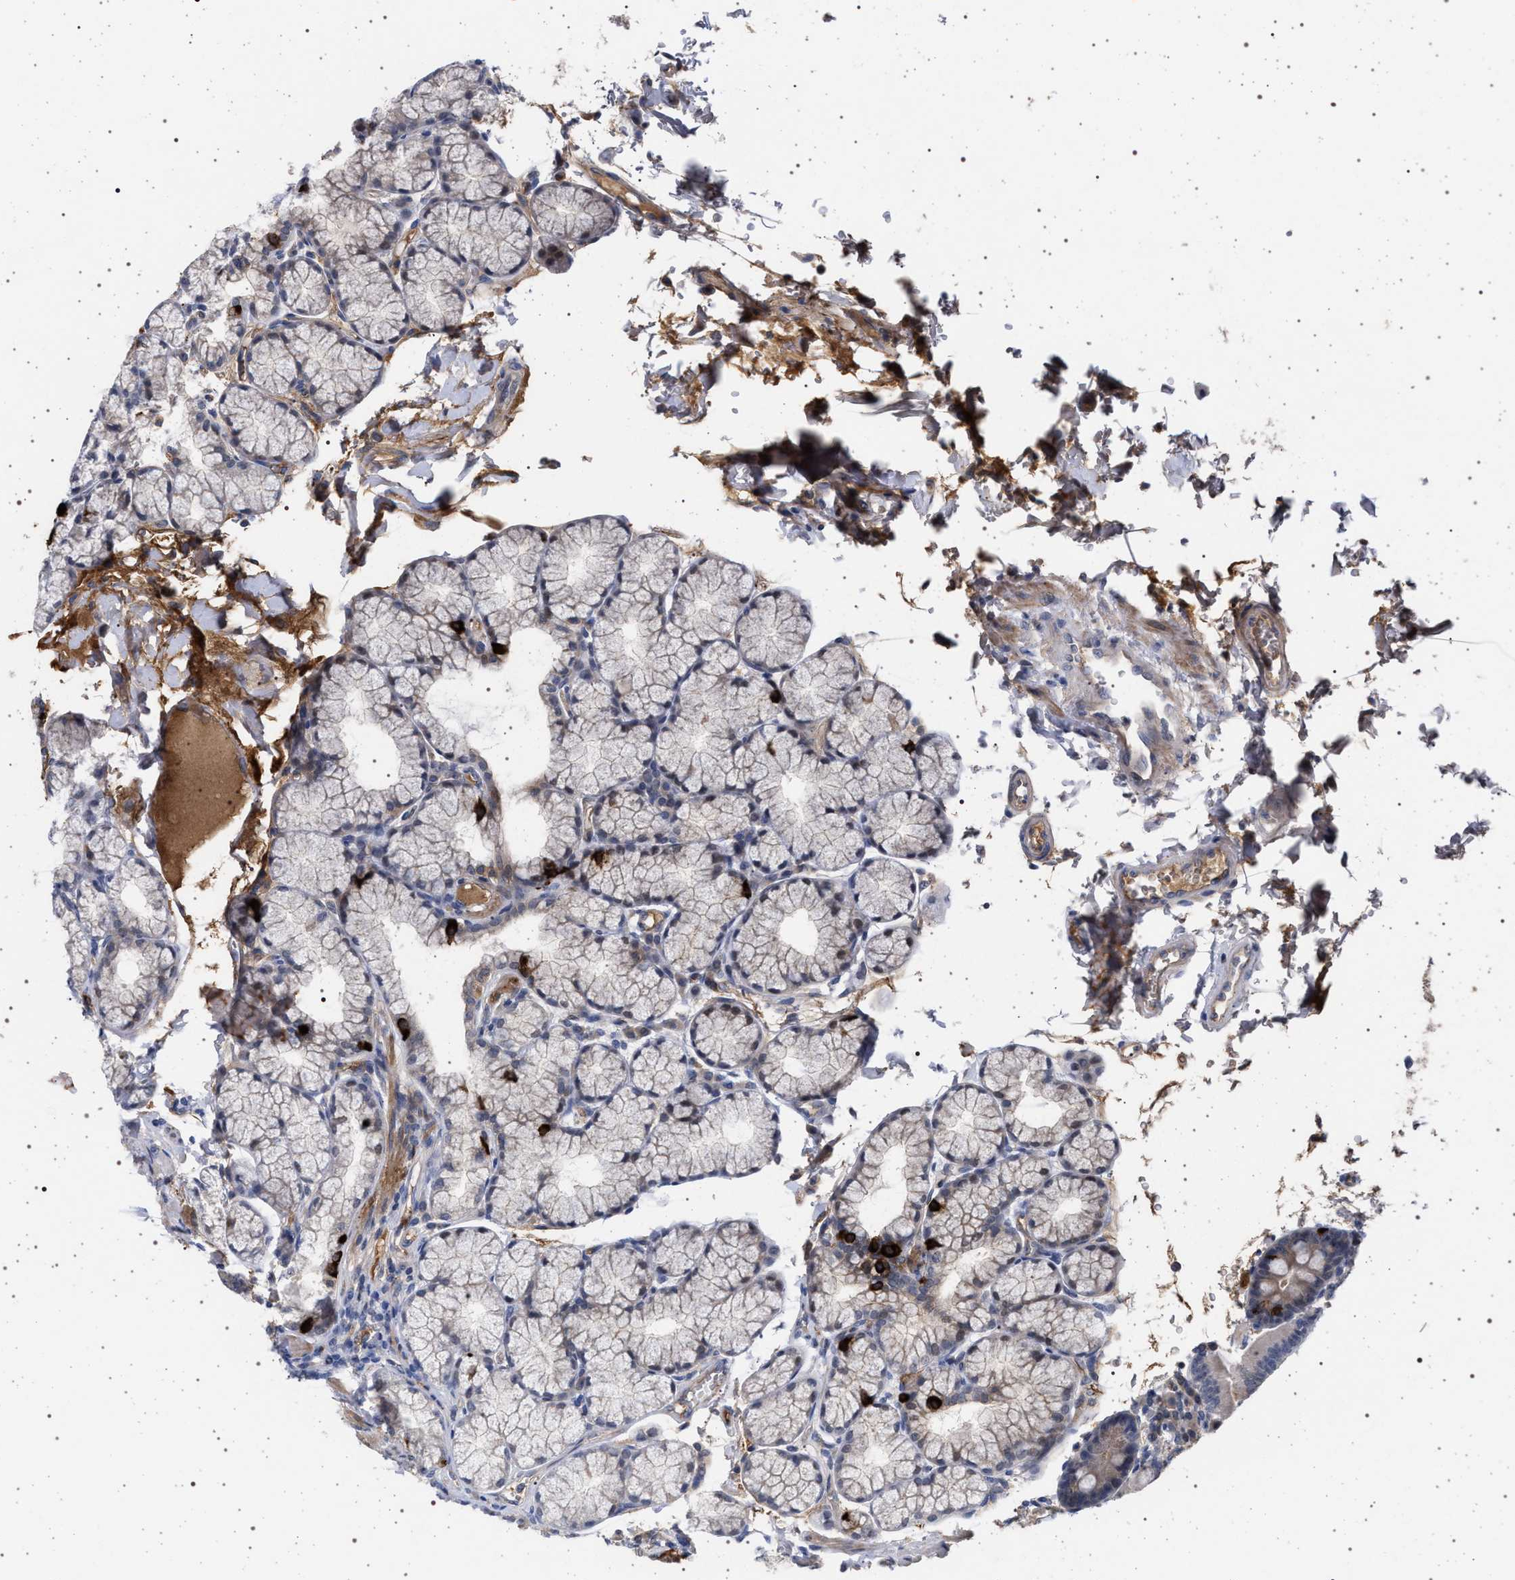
{"staining": {"intensity": "moderate", "quantity": "25%-75%", "location": "cytoplasmic/membranous"}, "tissue": "duodenum", "cell_type": "Glandular cells", "image_type": "normal", "snomed": [{"axis": "morphology", "description": "Normal tissue, NOS"}, {"axis": "topography", "description": "Duodenum"}], "caption": "Protein staining demonstrates moderate cytoplasmic/membranous positivity in about 25%-75% of glandular cells in unremarkable duodenum.", "gene": "RBM48", "patient": {"sex": "male", "age": 50}}